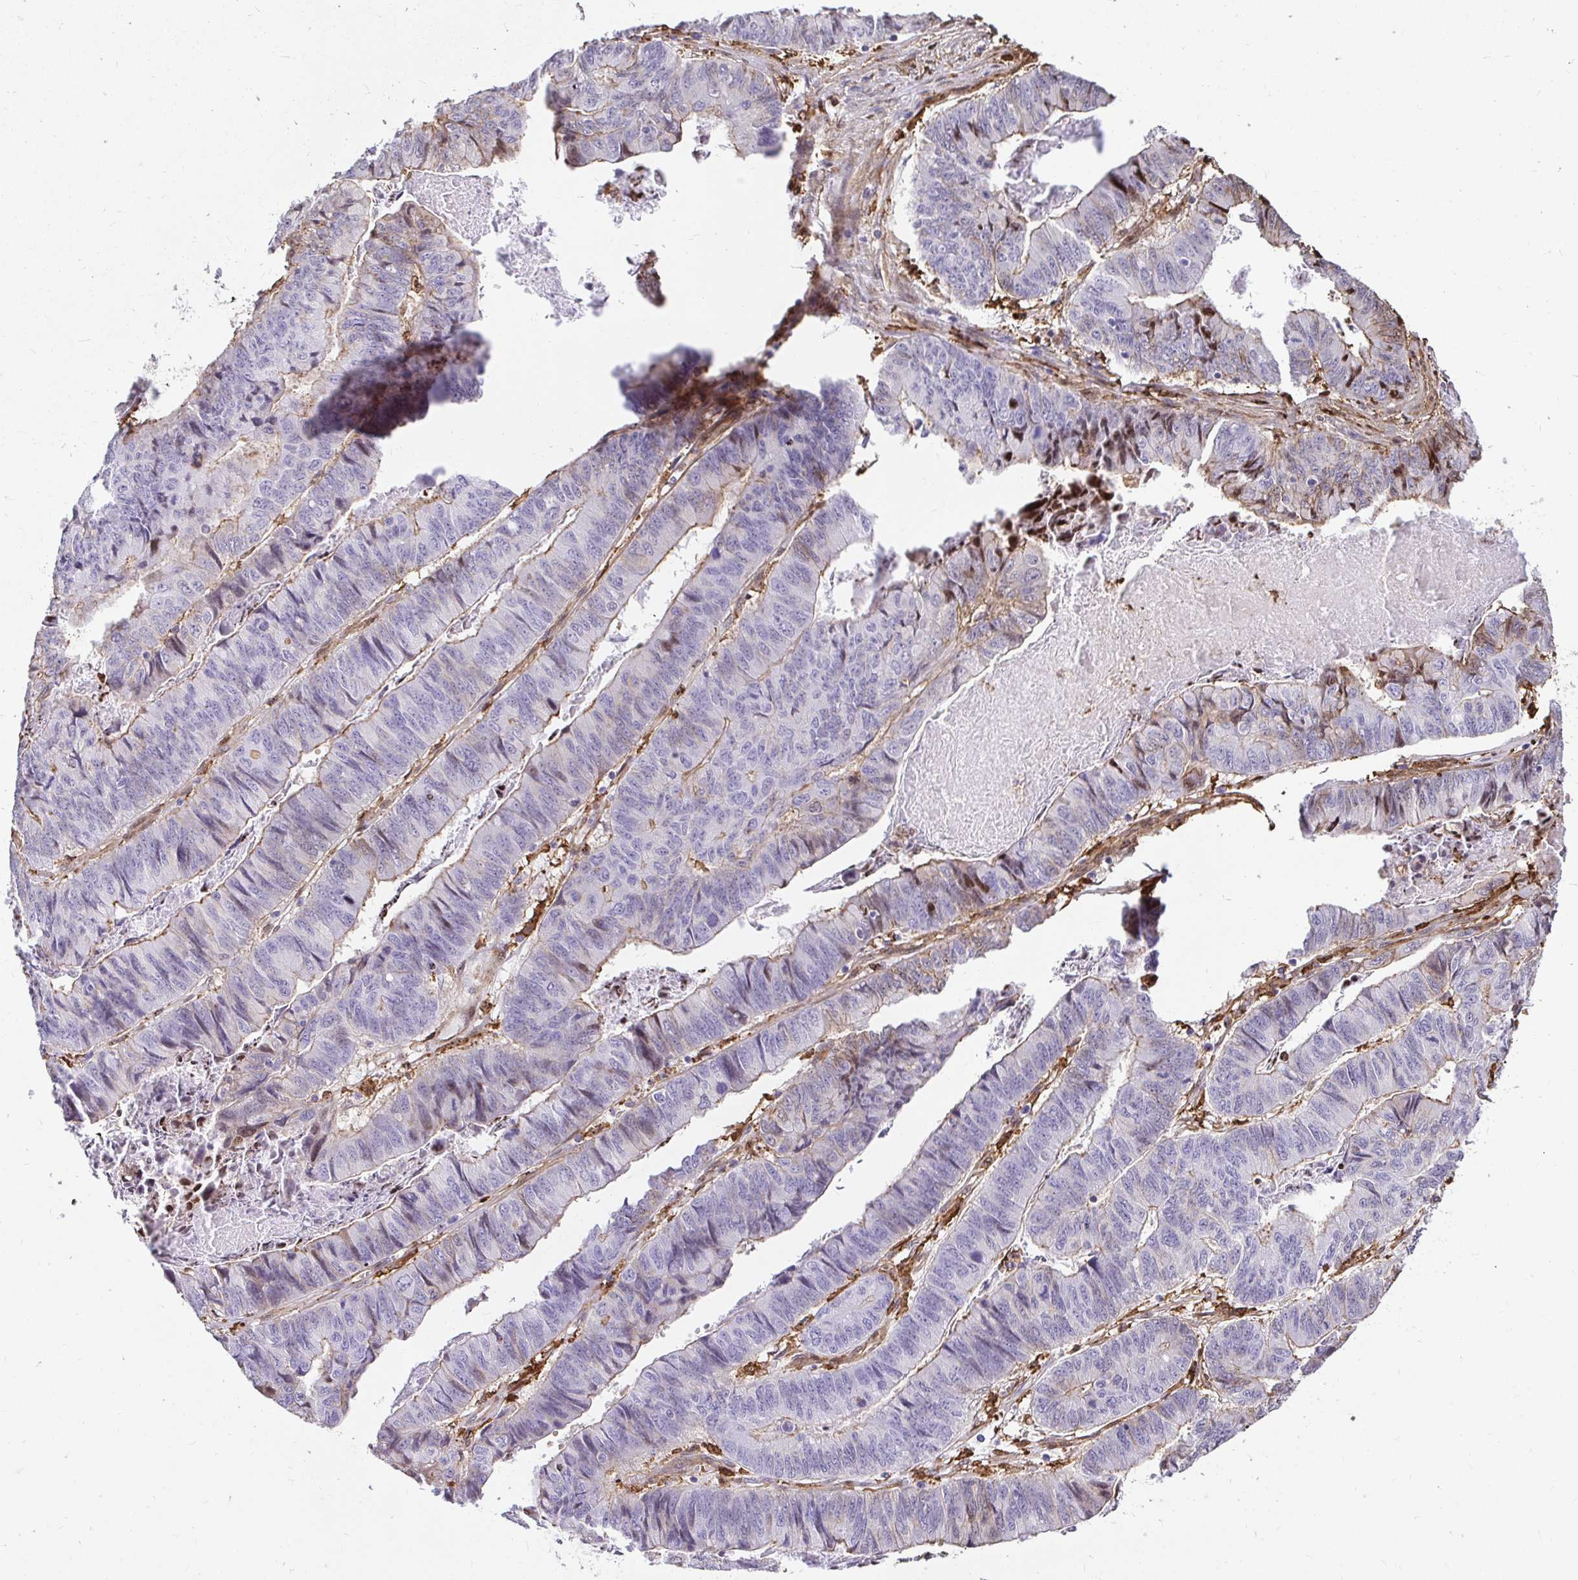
{"staining": {"intensity": "weak", "quantity": "25%-75%", "location": "cytoplasmic/membranous"}, "tissue": "stomach cancer", "cell_type": "Tumor cells", "image_type": "cancer", "snomed": [{"axis": "morphology", "description": "Adenocarcinoma, NOS"}, {"axis": "topography", "description": "Stomach, lower"}], "caption": "Immunohistochemistry micrograph of neoplastic tissue: human adenocarcinoma (stomach) stained using IHC shows low levels of weak protein expression localized specifically in the cytoplasmic/membranous of tumor cells, appearing as a cytoplasmic/membranous brown color.", "gene": "GSN", "patient": {"sex": "male", "age": 77}}